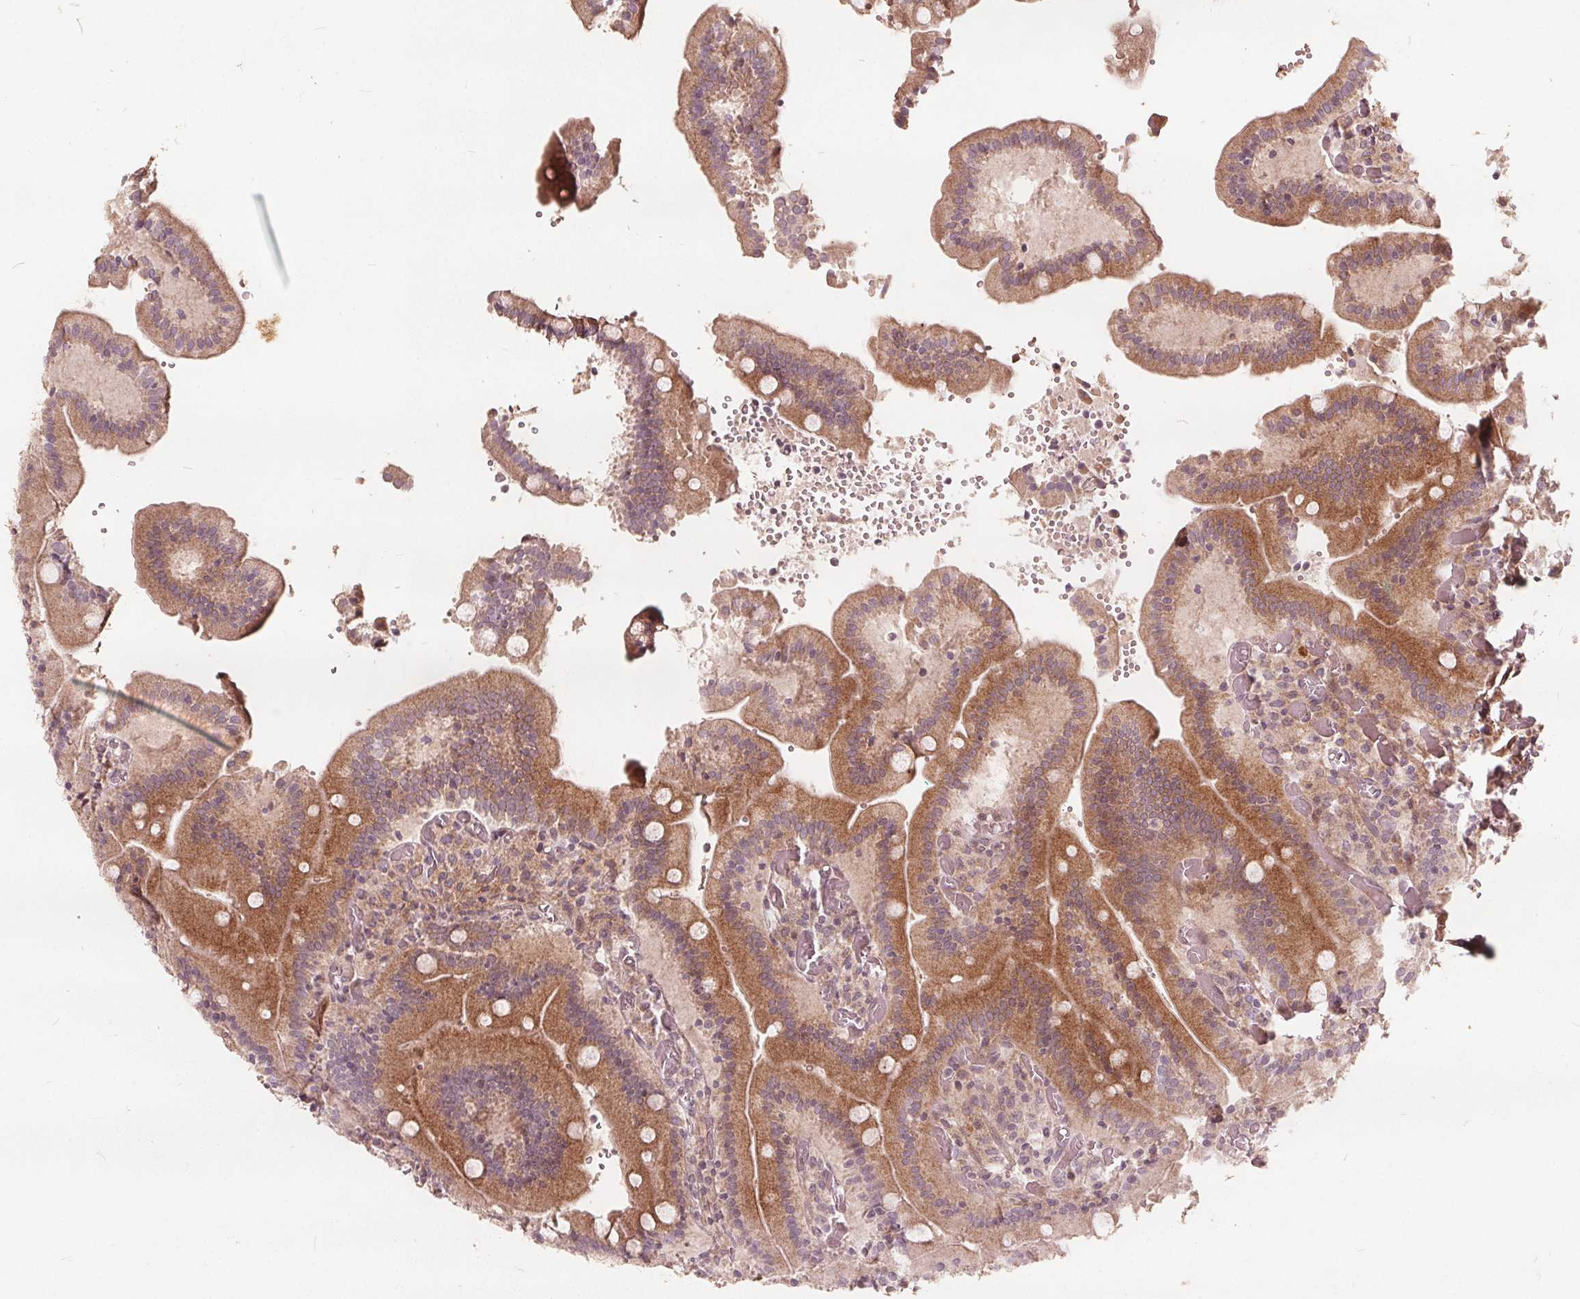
{"staining": {"intensity": "moderate", "quantity": ">75%", "location": "cytoplasmic/membranous"}, "tissue": "duodenum", "cell_type": "Glandular cells", "image_type": "normal", "snomed": [{"axis": "morphology", "description": "Normal tissue, NOS"}, {"axis": "topography", "description": "Duodenum"}], "caption": "High-magnification brightfield microscopy of benign duodenum stained with DAB (brown) and counterstained with hematoxylin (blue). glandular cells exhibit moderate cytoplasmic/membranous staining is appreciated in about>75% of cells.", "gene": "PTPRT", "patient": {"sex": "female", "age": 62}}